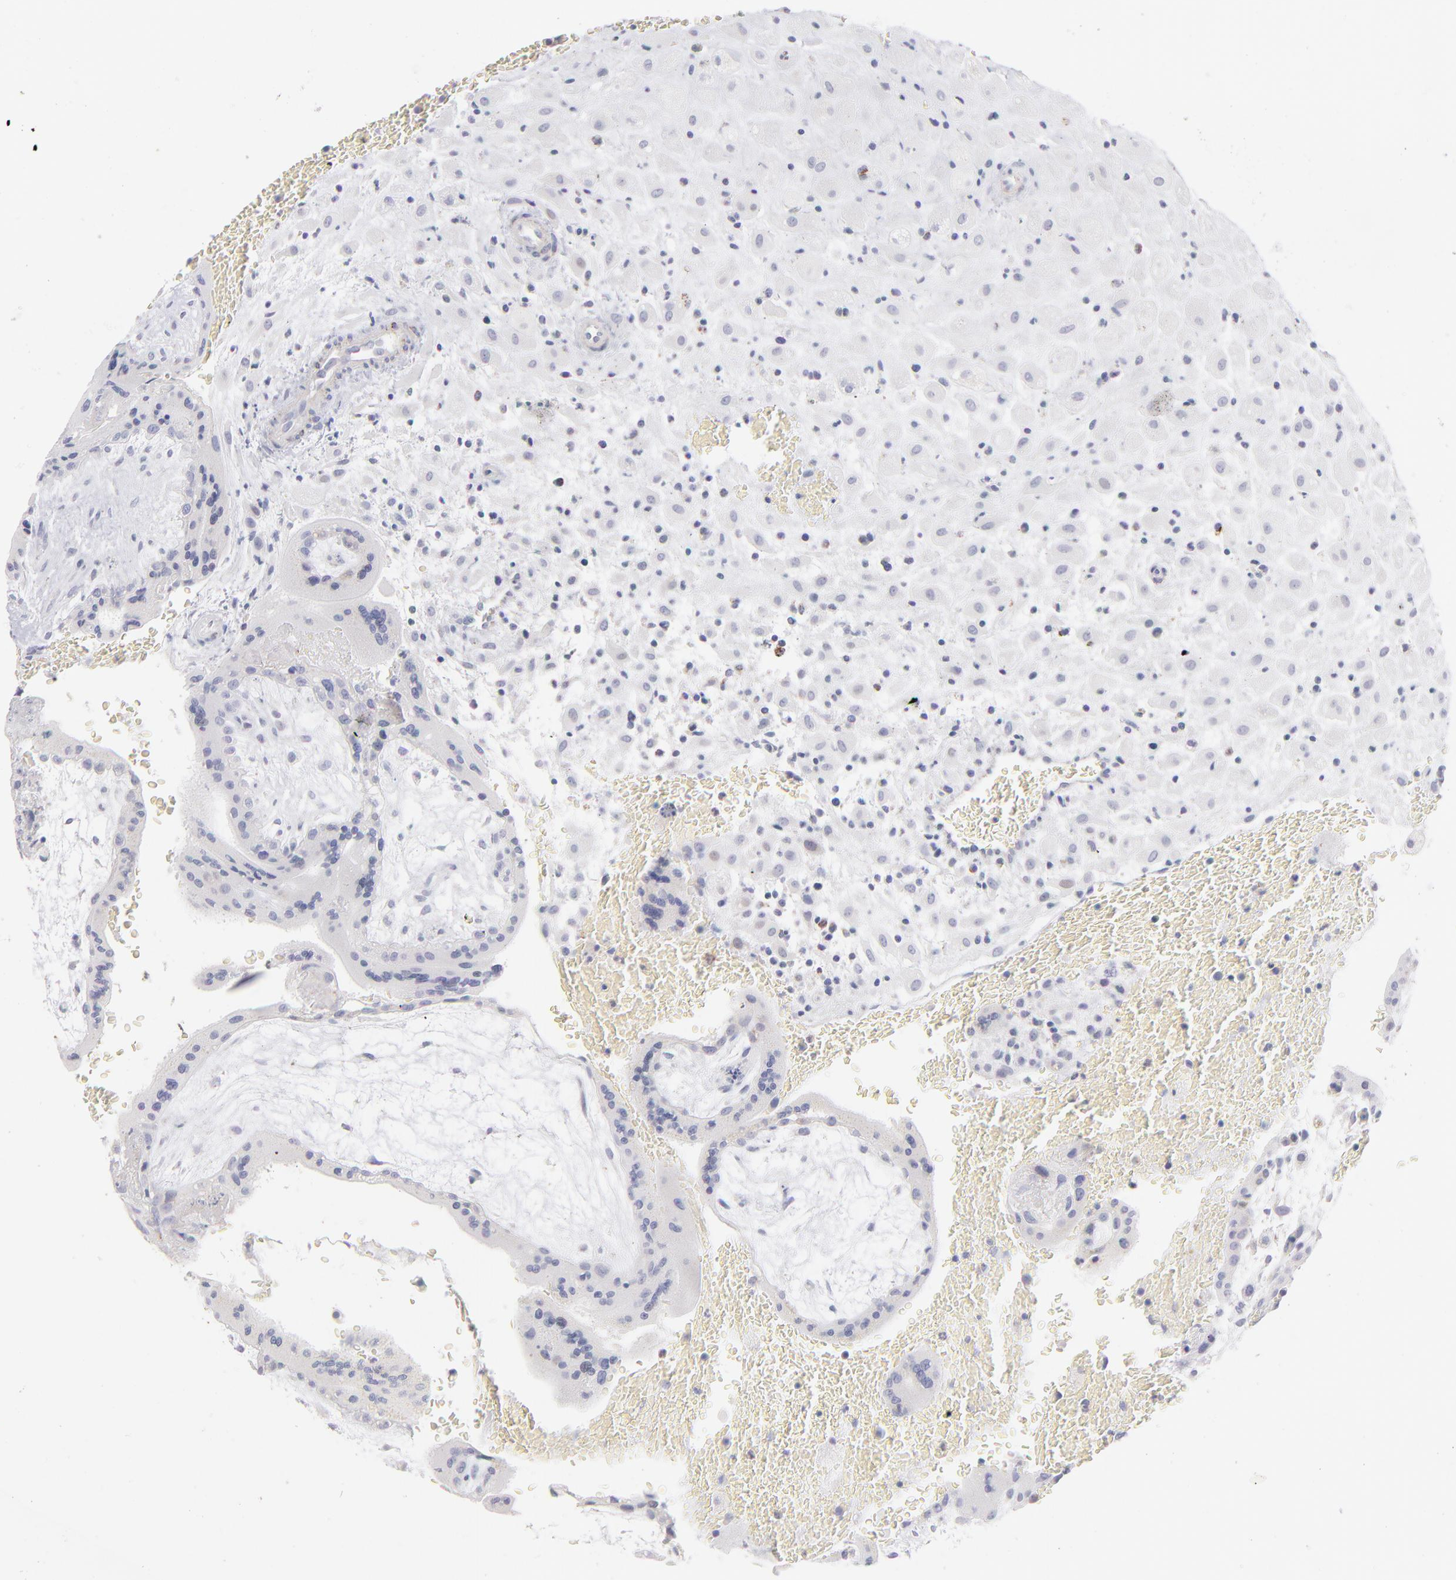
{"staining": {"intensity": "negative", "quantity": "none", "location": "none"}, "tissue": "placenta", "cell_type": "Decidual cells", "image_type": "normal", "snomed": [{"axis": "morphology", "description": "Normal tissue, NOS"}, {"axis": "topography", "description": "Placenta"}], "caption": "A histopathology image of human placenta is negative for staining in decidual cells.", "gene": "MTHFD2", "patient": {"sex": "female", "age": 35}}